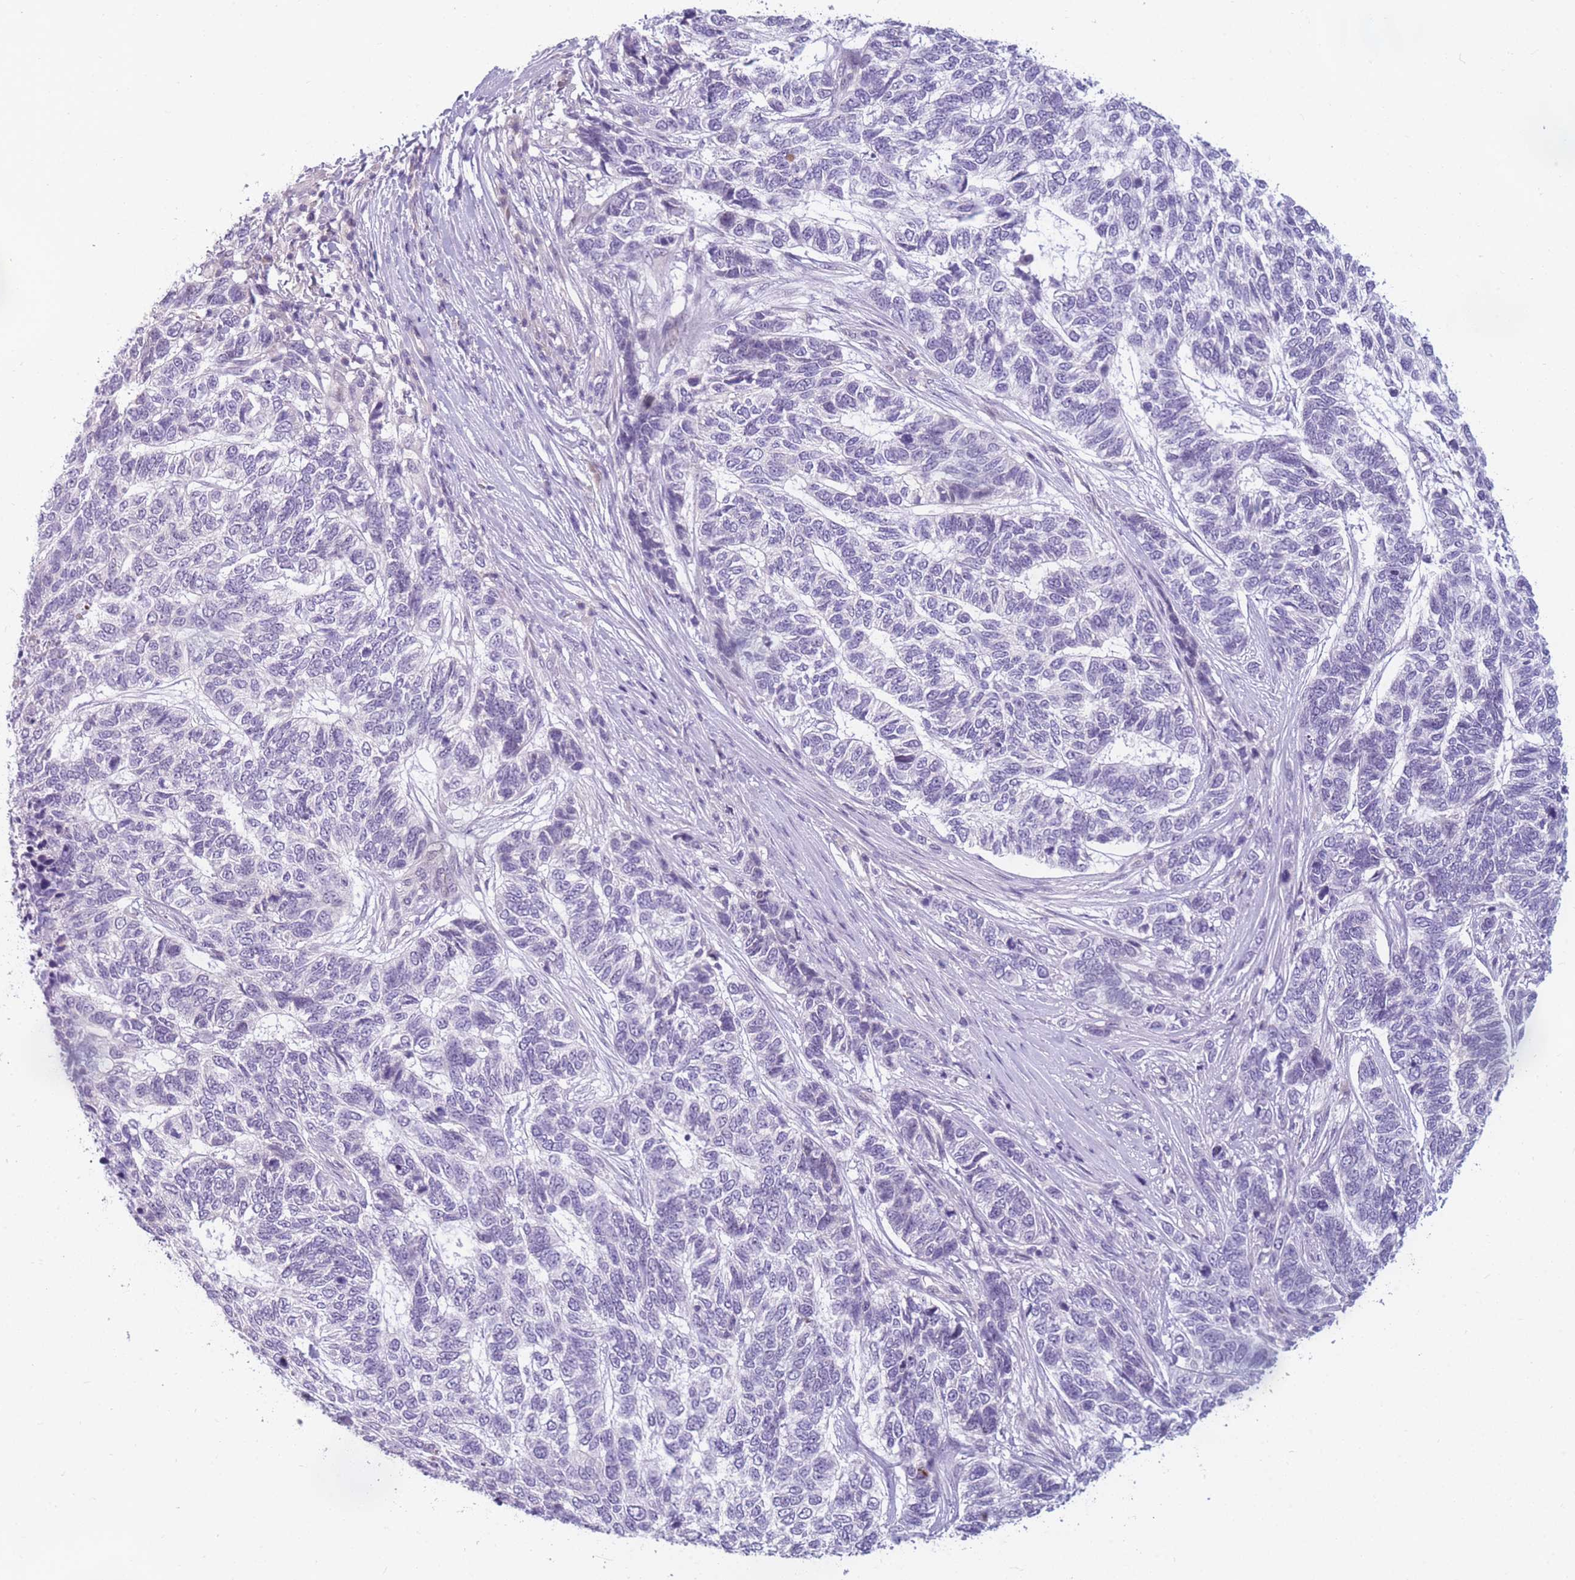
{"staining": {"intensity": "negative", "quantity": "none", "location": "none"}, "tissue": "skin cancer", "cell_type": "Tumor cells", "image_type": "cancer", "snomed": [{"axis": "morphology", "description": "Basal cell carcinoma"}, {"axis": "topography", "description": "Skin"}], "caption": "Skin cancer (basal cell carcinoma) was stained to show a protein in brown. There is no significant positivity in tumor cells.", "gene": "DDX49", "patient": {"sex": "female", "age": 65}}